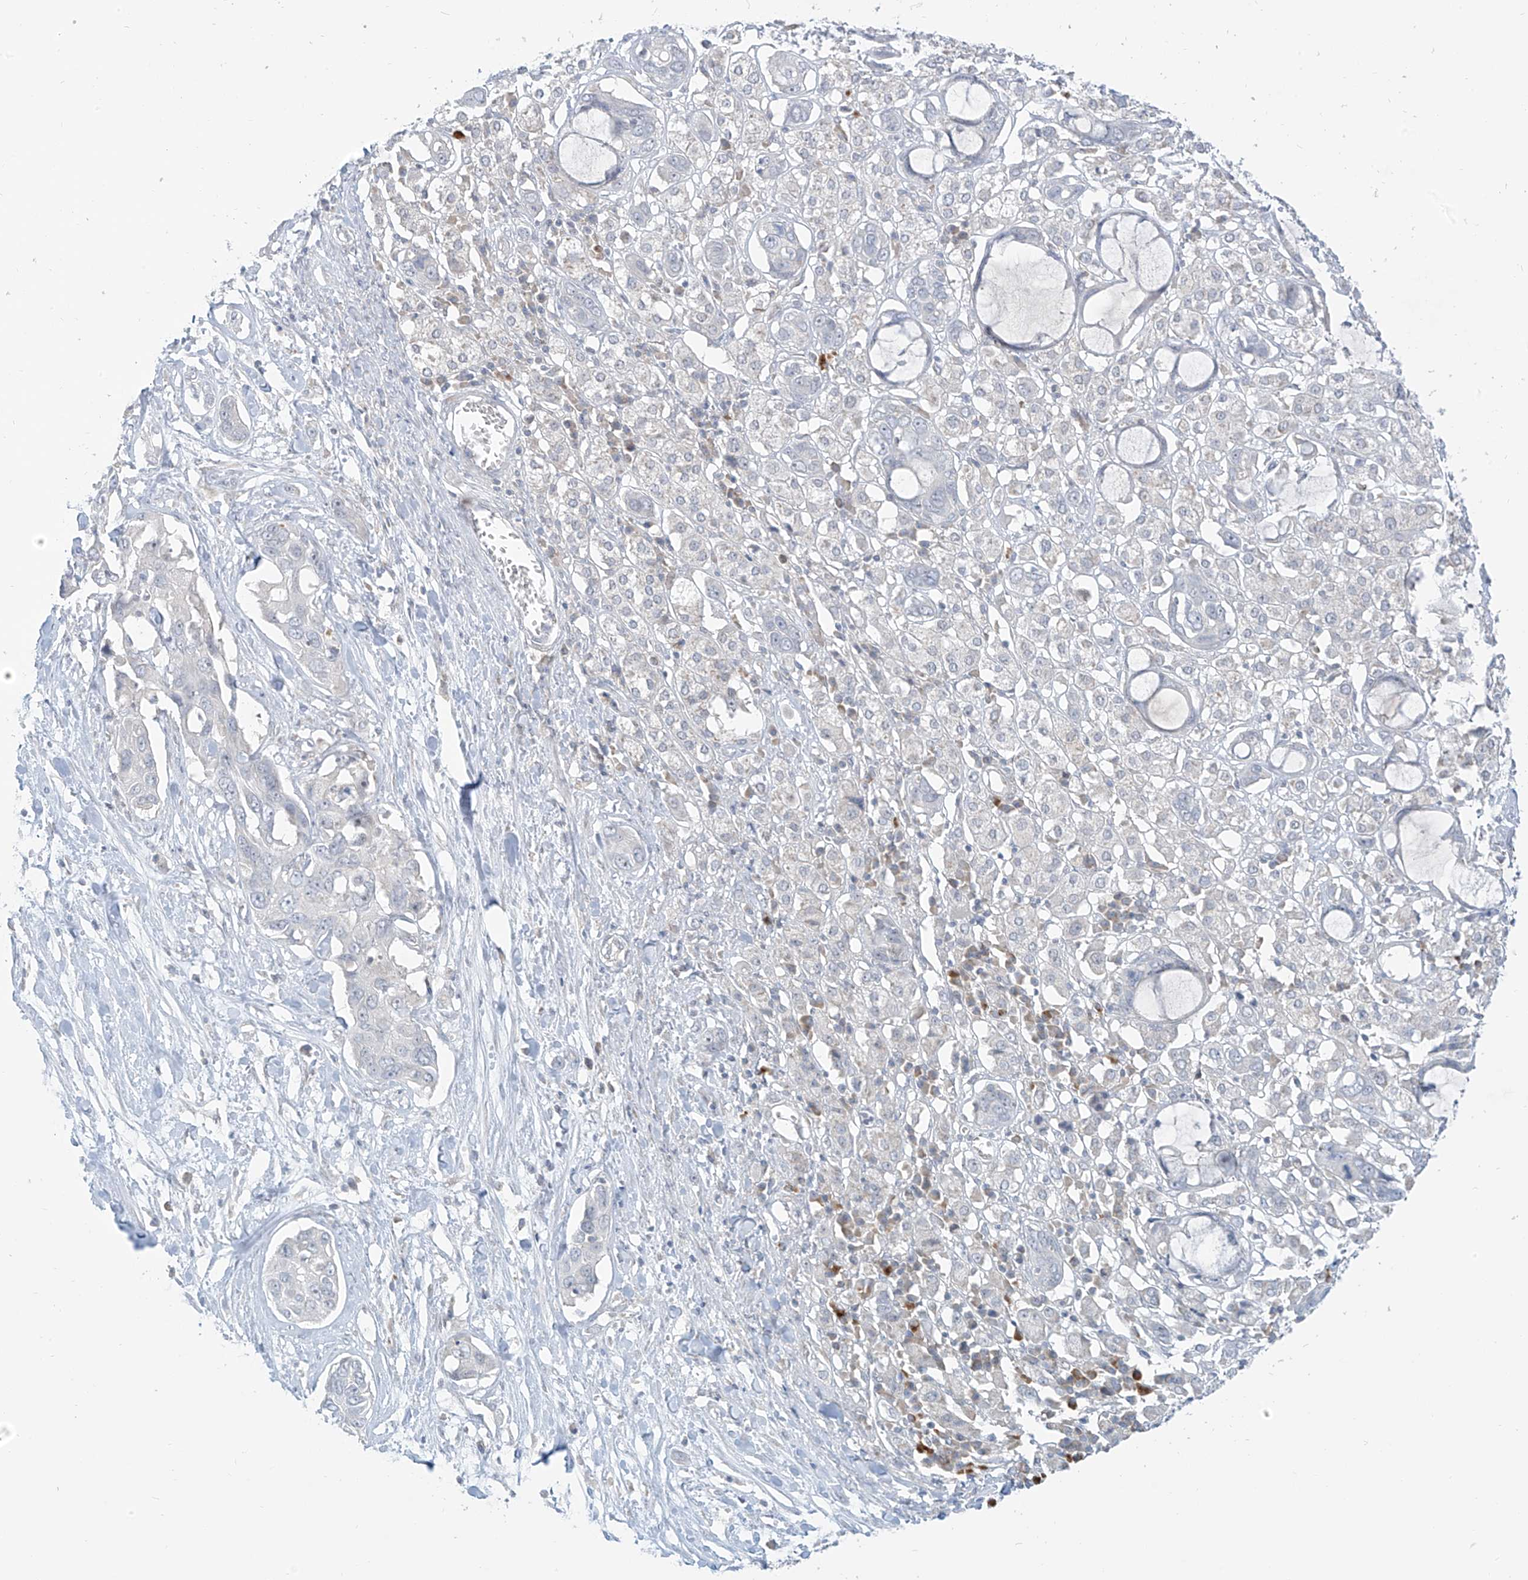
{"staining": {"intensity": "negative", "quantity": "none", "location": "none"}, "tissue": "pancreatic cancer", "cell_type": "Tumor cells", "image_type": "cancer", "snomed": [{"axis": "morphology", "description": "Adenocarcinoma, NOS"}, {"axis": "topography", "description": "Pancreas"}], "caption": "Immunohistochemical staining of adenocarcinoma (pancreatic) reveals no significant staining in tumor cells. The staining was performed using DAB to visualize the protein expression in brown, while the nuclei were stained in blue with hematoxylin (Magnification: 20x).", "gene": "C2orf42", "patient": {"sex": "female", "age": 60}}